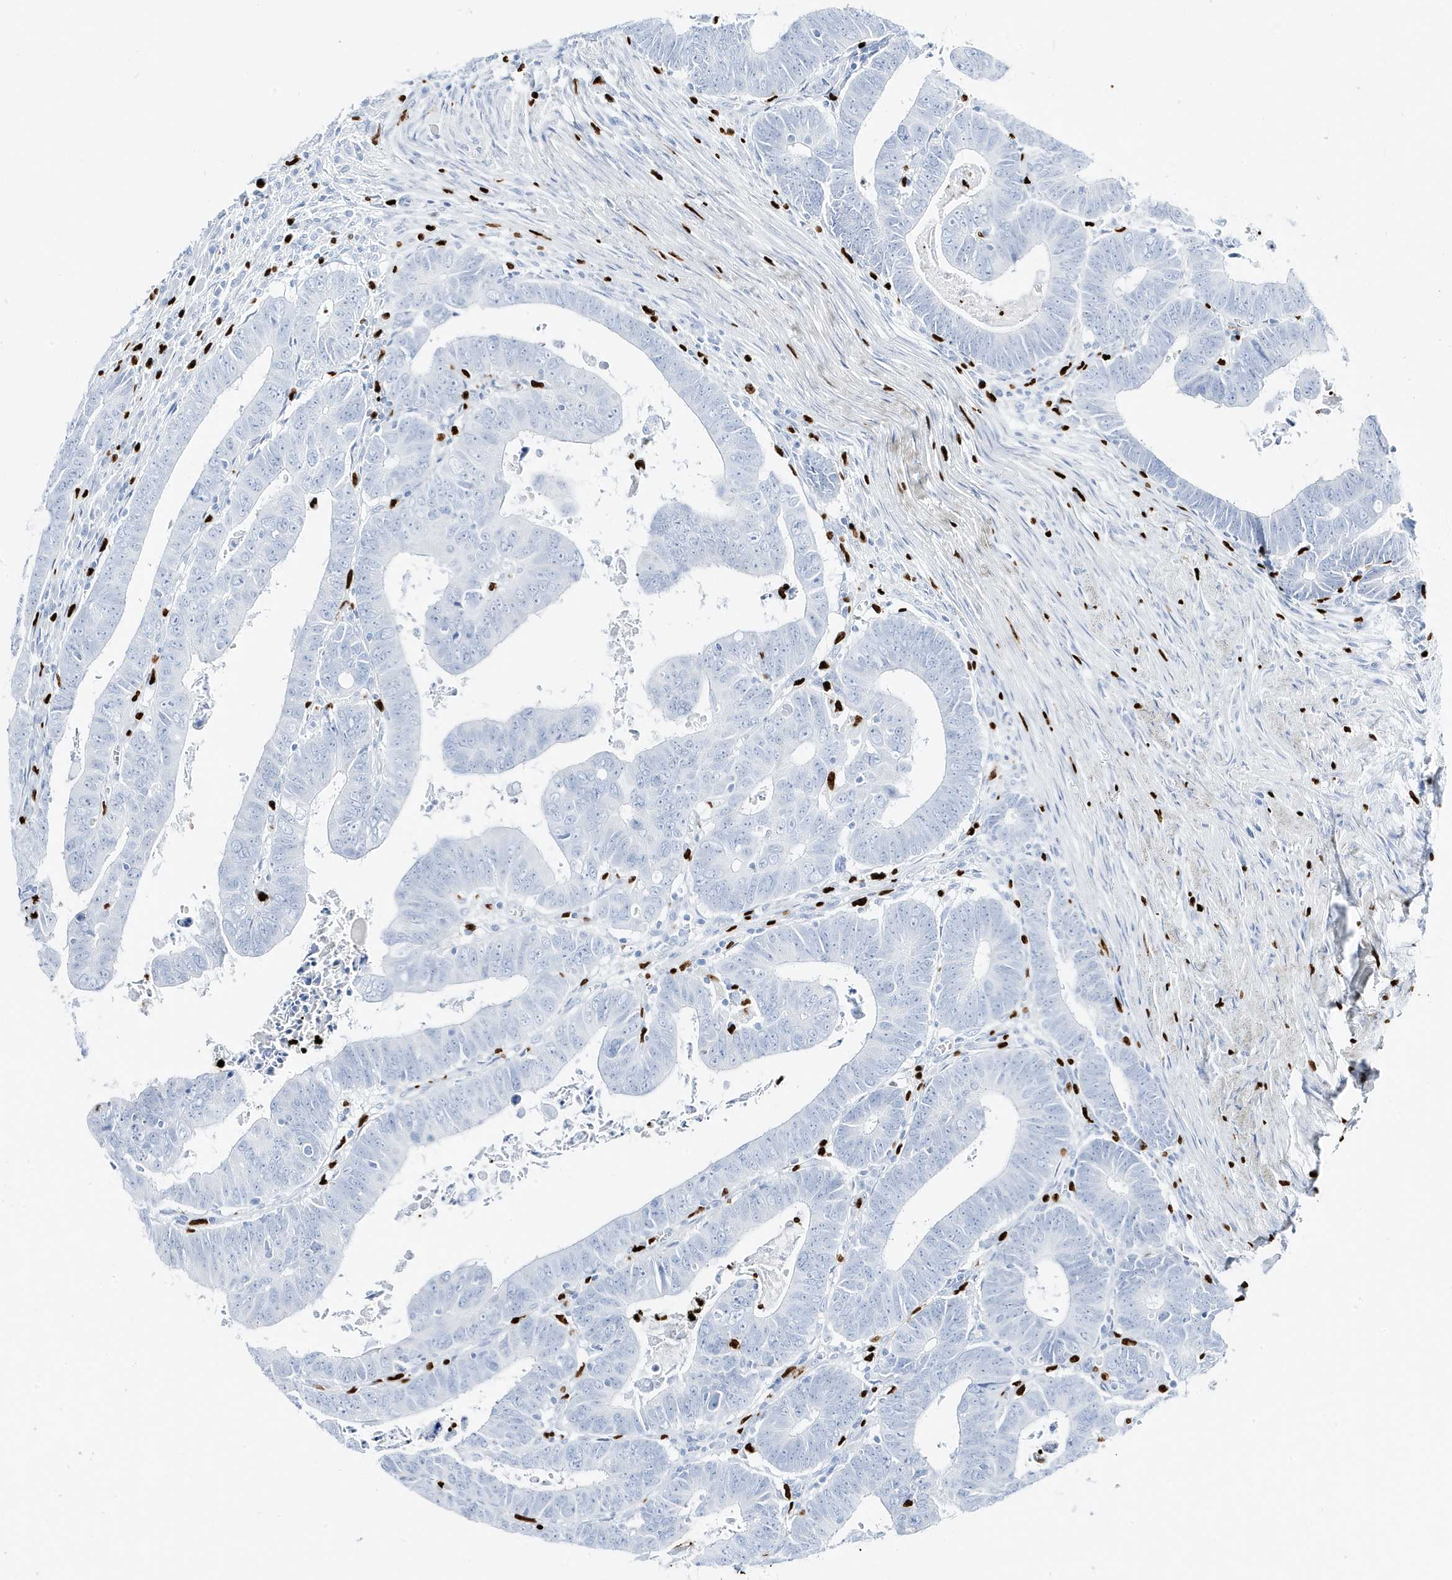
{"staining": {"intensity": "negative", "quantity": "none", "location": "none"}, "tissue": "colorectal cancer", "cell_type": "Tumor cells", "image_type": "cancer", "snomed": [{"axis": "morphology", "description": "Normal tissue, NOS"}, {"axis": "morphology", "description": "Adenocarcinoma, NOS"}, {"axis": "topography", "description": "Rectum"}], "caption": "A photomicrograph of human colorectal adenocarcinoma is negative for staining in tumor cells. (DAB (3,3'-diaminobenzidine) immunohistochemistry visualized using brightfield microscopy, high magnification).", "gene": "MNDA", "patient": {"sex": "female", "age": 65}}